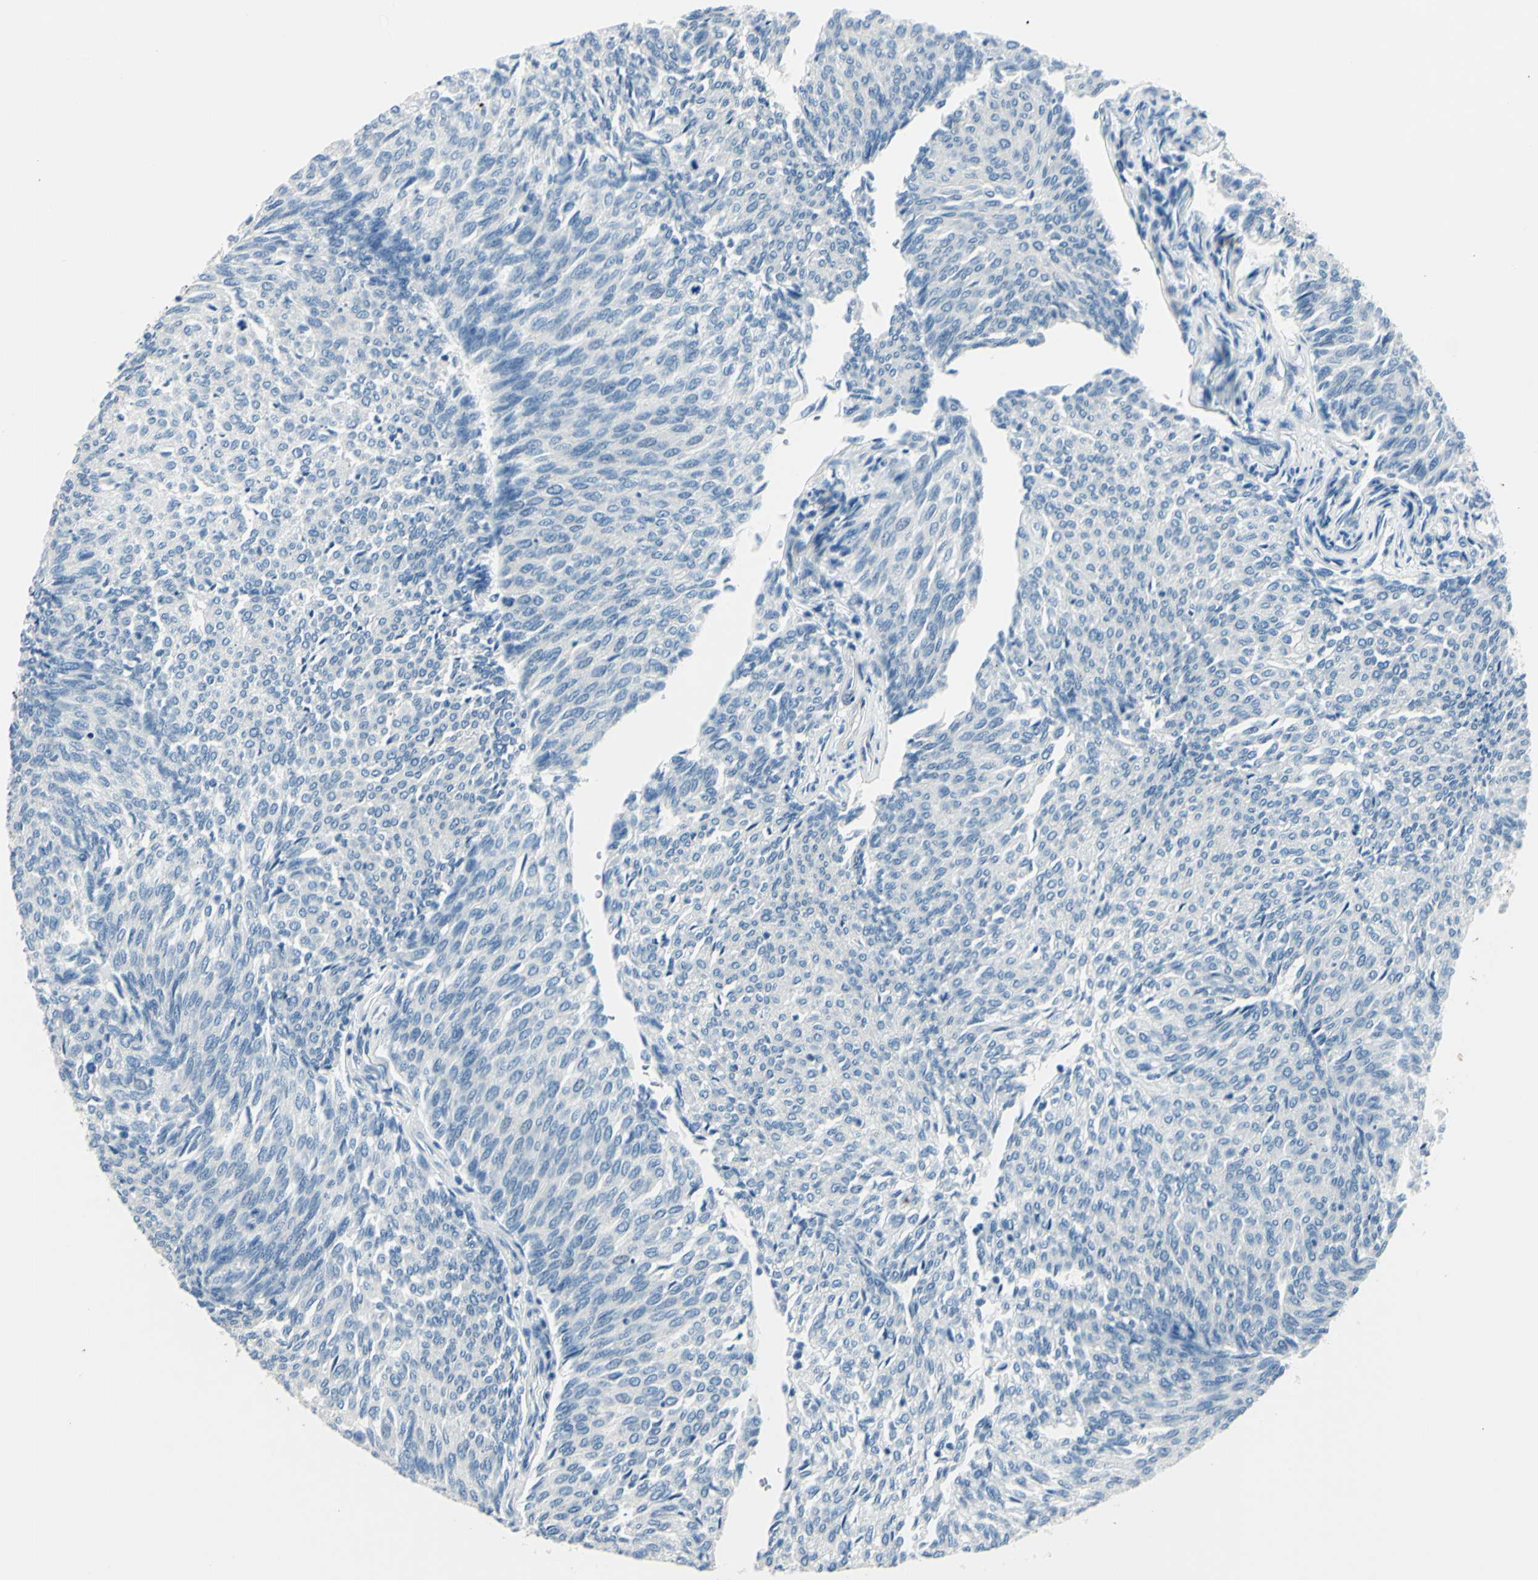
{"staining": {"intensity": "negative", "quantity": "none", "location": "none"}, "tissue": "urothelial cancer", "cell_type": "Tumor cells", "image_type": "cancer", "snomed": [{"axis": "morphology", "description": "Urothelial carcinoma, Low grade"}, {"axis": "topography", "description": "Urinary bladder"}], "caption": "A high-resolution photomicrograph shows immunohistochemistry (IHC) staining of low-grade urothelial carcinoma, which shows no significant staining in tumor cells.", "gene": "CDH15", "patient": {"sex": "female", "age": 79}}